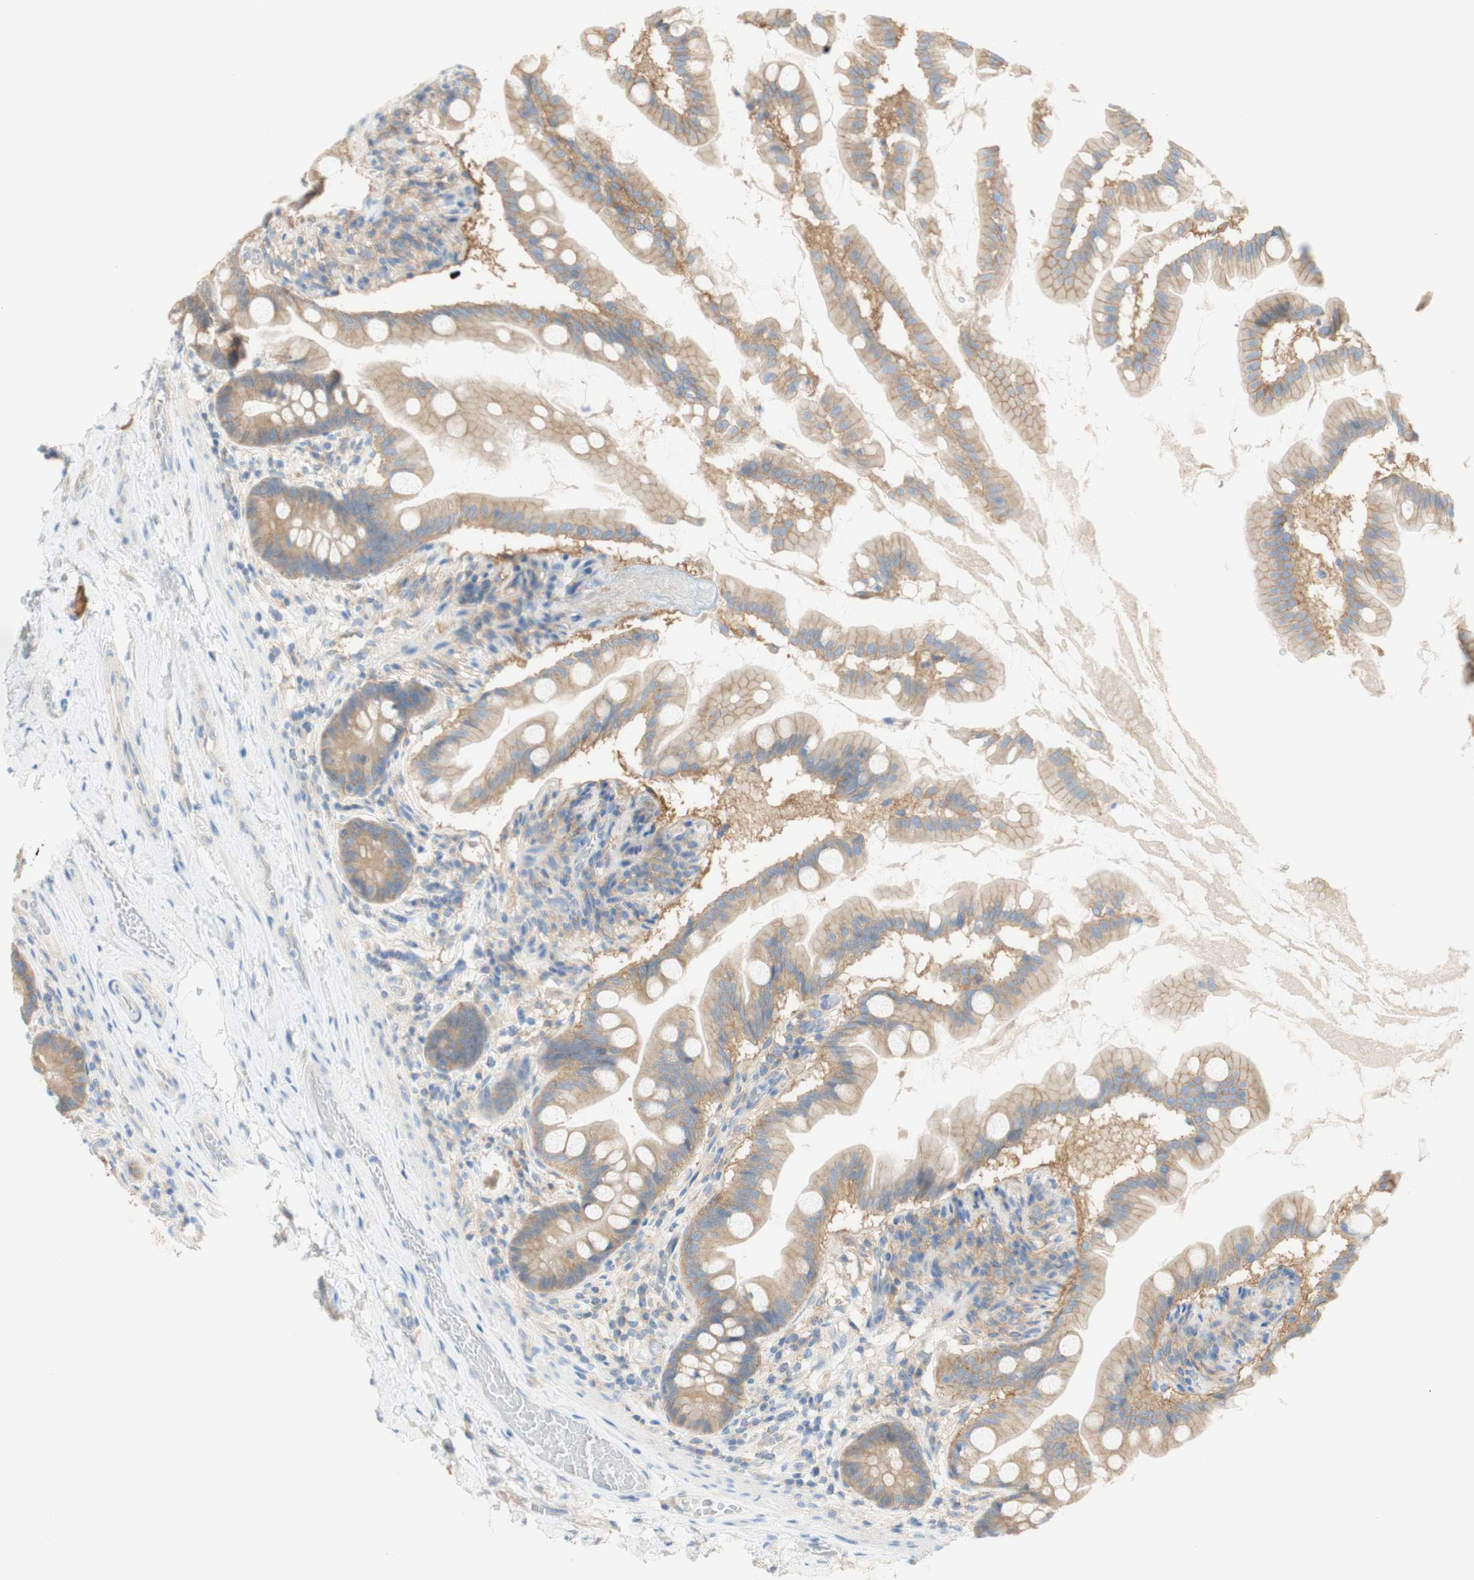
{"staining": {"intensity": "weak", "quantity": ">75%", "location": "cytoplasmic/membranous"}, "tissue": "small intestine", "cell_type": "Glandular cells", "image_type": "normal", "snomed": [{"axis": "morphology", "description": "Normal tissue, NOS"}, {"axis": "topography", "description": "Small intestine"}], "caption": "An image of small intestine stained for a protein demonstrates weak cytoplasmic/membranous brown staining in glandular cells.", "gene": "ATP2B1", "patient": {"sex": "female", "age": 56}}